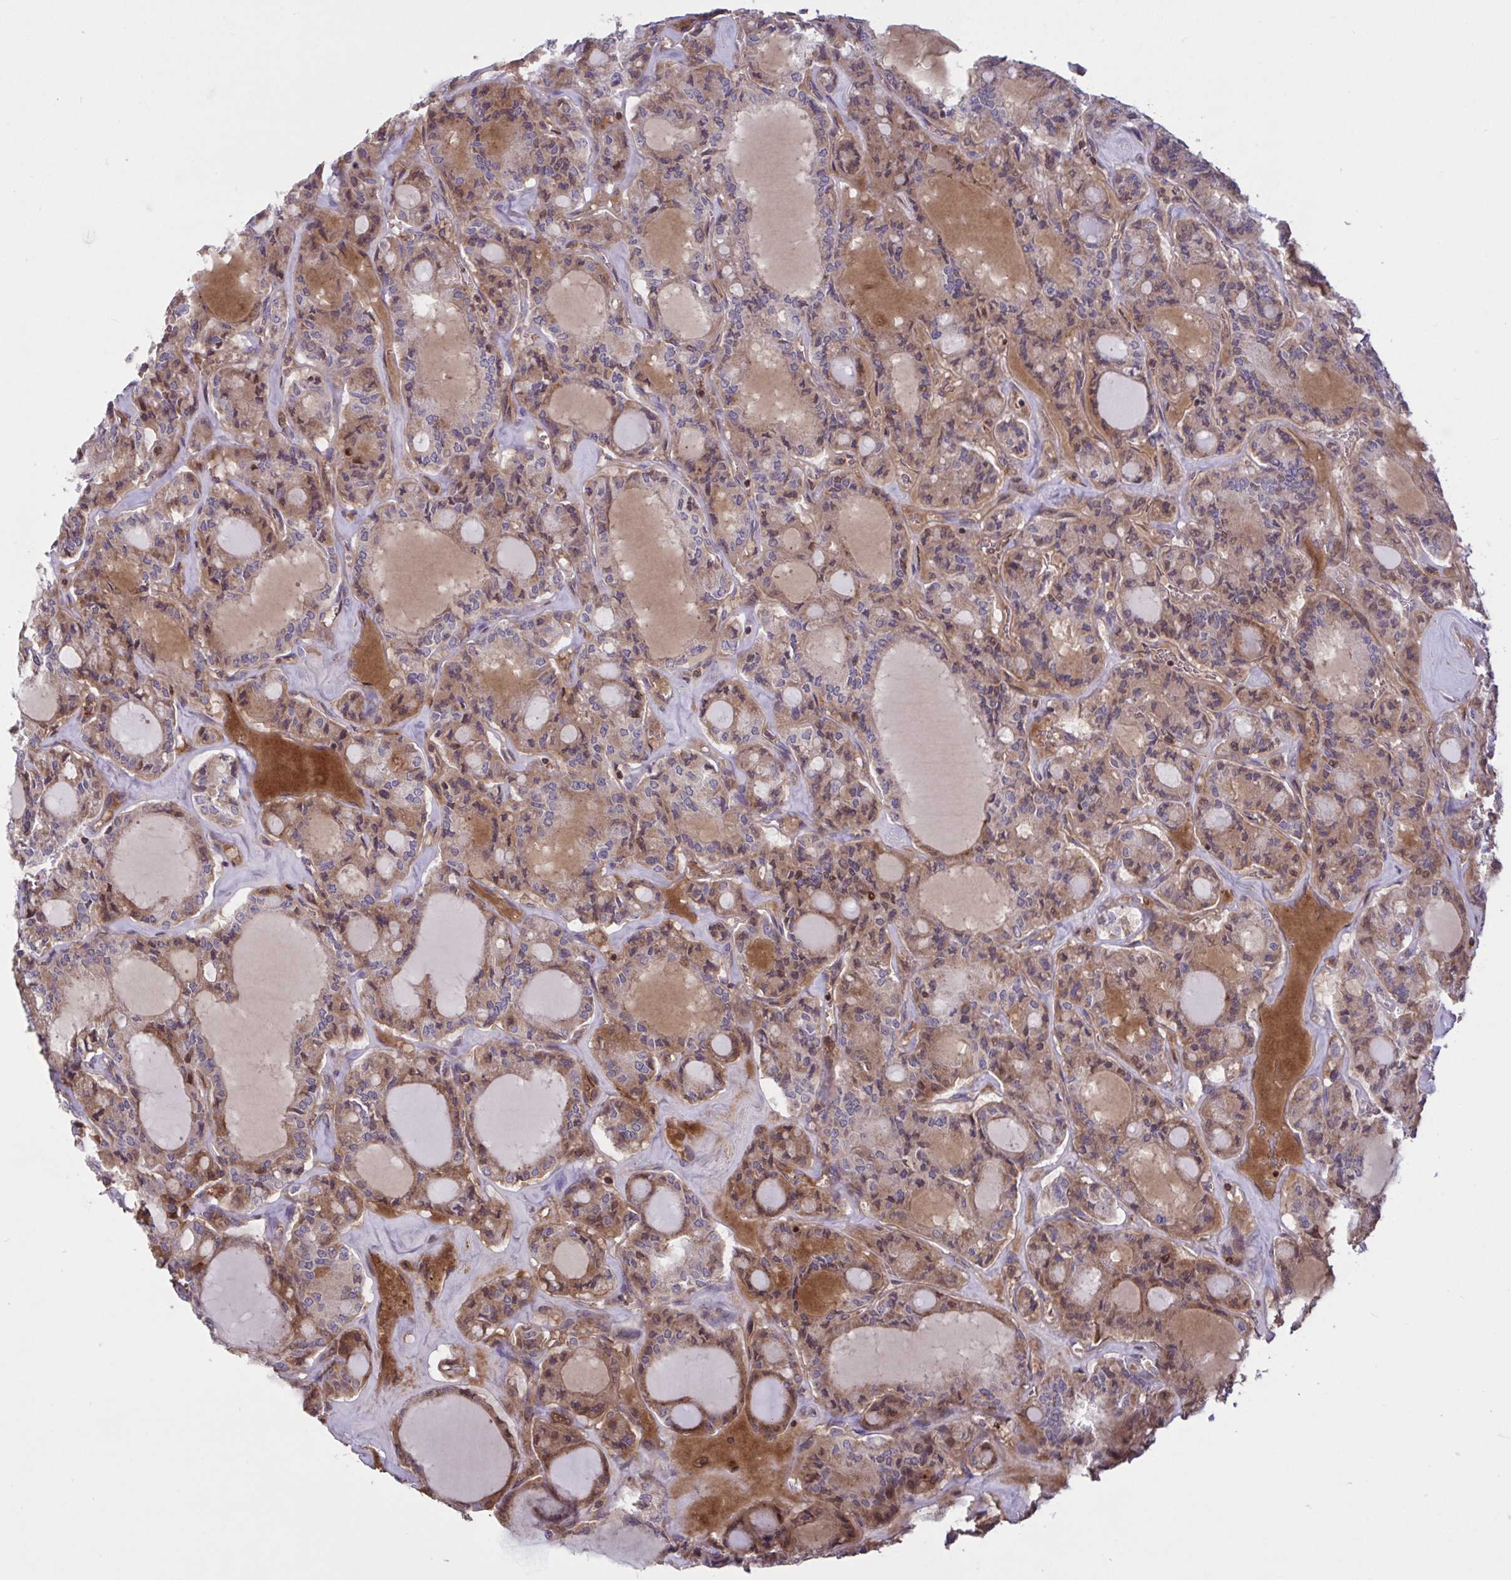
{"staining": {"intensity": "moderate", "quantity": "25%-75%", "location": "cytoplasmic/membranous"}, "tissue": "thyroid cancer", "cell_type": "Tumor cells", "image_type": "cancer", "snomed": [{"axis": "morphology", "description": "Papillary adenocarcinoma, NOS"}, {"axis": "topography", "description": "Thyroid gland"}], "caption": "This histopathology image exhibits immunohistochemistry staining of thyroid papillary adenocarcinoma, with medium moderate cytoplasmic/membranous positivity in about 25%-75% of tumor cells.", "gene": "IL1R1", "patient": {"sex": "male", "age": 87}}